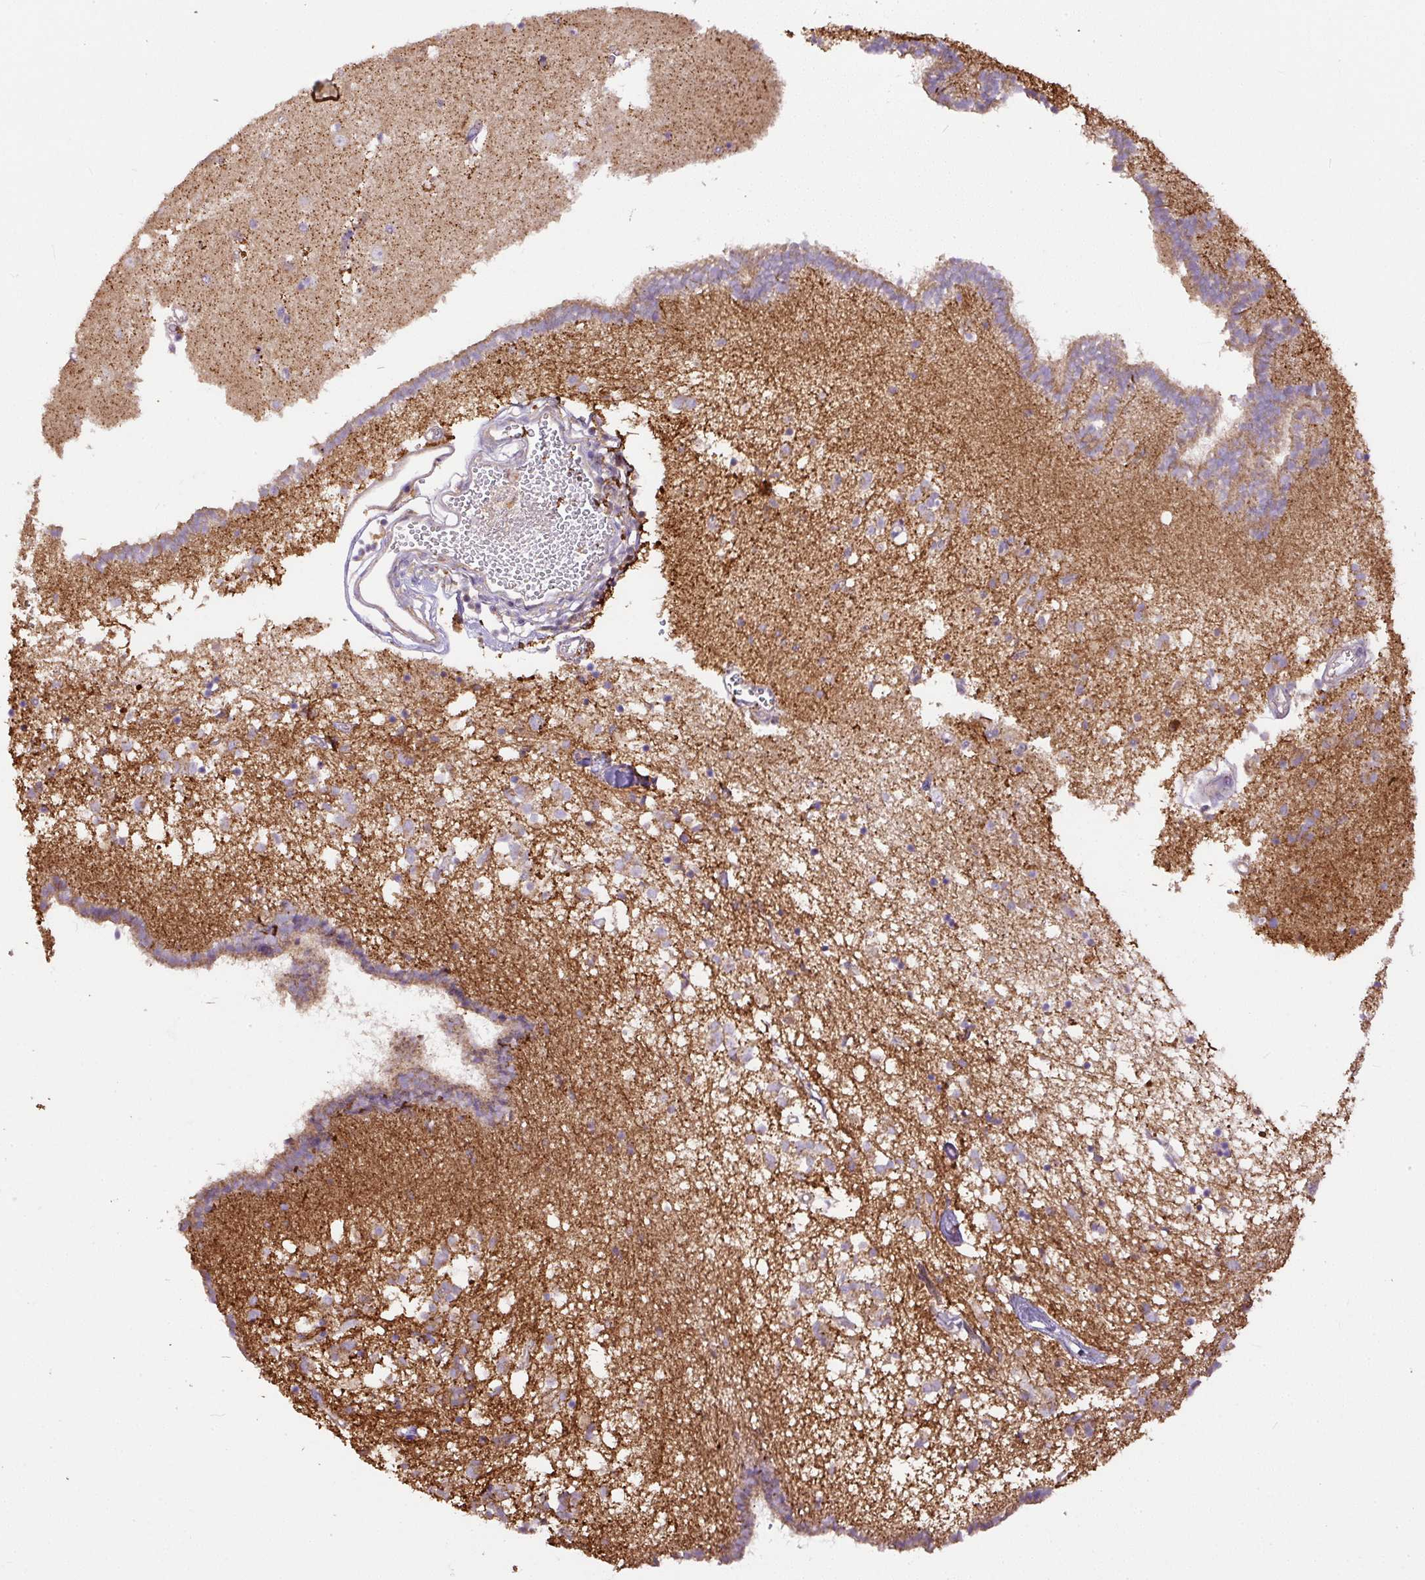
{"staining": {"intensity": "weak", "quantity": "<25%", "location": "cytoplasmic/membranous"}, "tissue": "caudate", "cell_type": "Glial cells", "image_type": "normal", "snomed": [{"axis": "morphology", "description": "Normal tissue, NOS"}, {"axis": "topography", "description": "Lateral ventricle wall"}], "caption": "Immunohistochemical staining of benign caudate displays no significant positivity in glial cells. (Immunohistochemistry (ihc), brightfield microscopy, high magnification).", "gene": "DAPK1", "patient": {"sex": "male", "age": 58}}